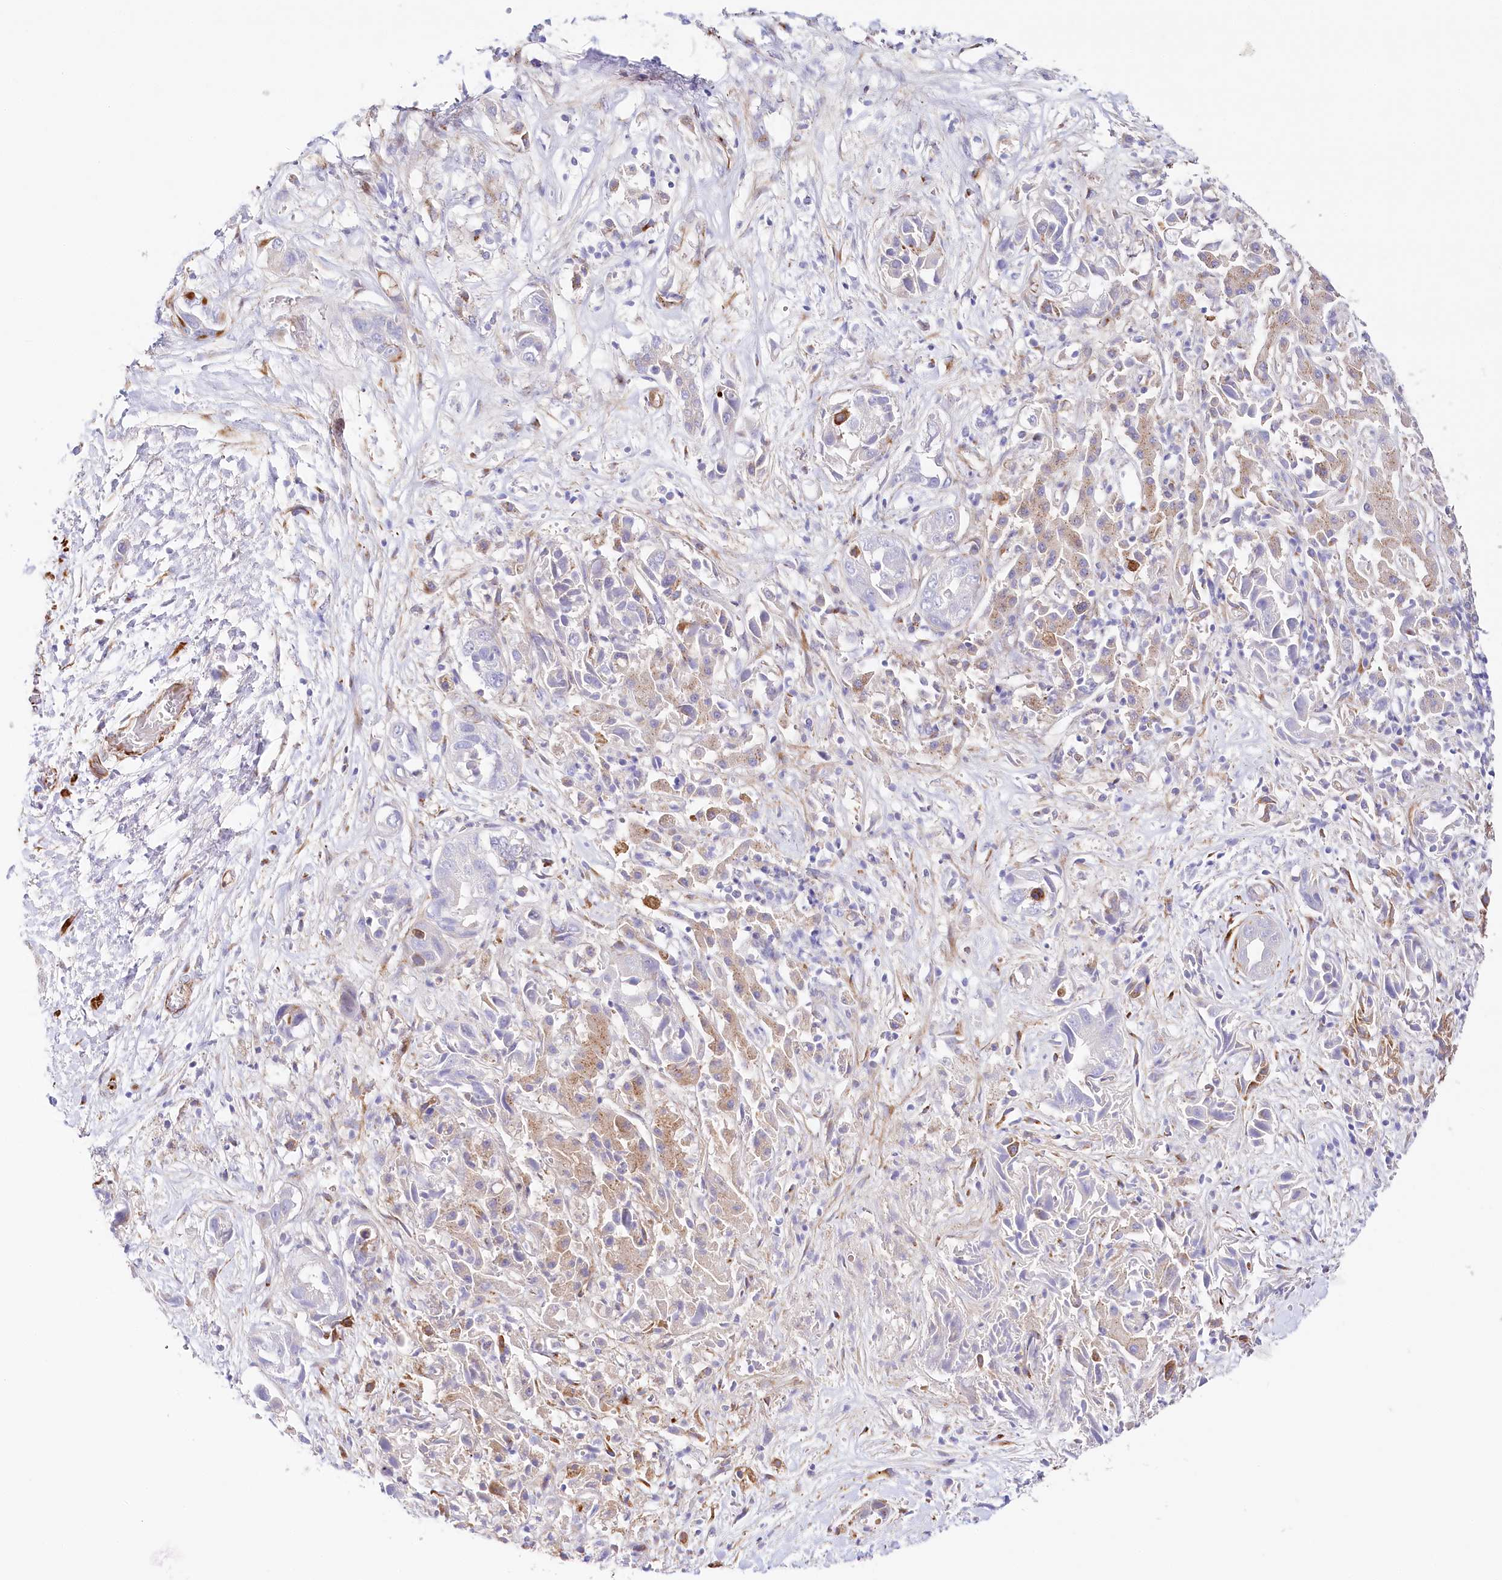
{"staining": {"intensity": "weak", "quantity": "<25%", "location": "cytoplasmic/membranous"}, "tissue": "liver cancer", "cell_type": "Tumor cells", "image_type": "cancer", "snomed": [{"axis": "morphology", "description": "Cholangiocarcinoma"}, {"axis": "topography", "description": "Liver"}], "caption": "Image shows no protein expression in tumor cells of cholangiocarcinoma (liver) tissue. The staining is performed using DAB brown chromogen with nuclei counter-stained in using hematoxylin.", "gene": "ABRAXAS2", "patient": {"sex": "female", "age": 52}}